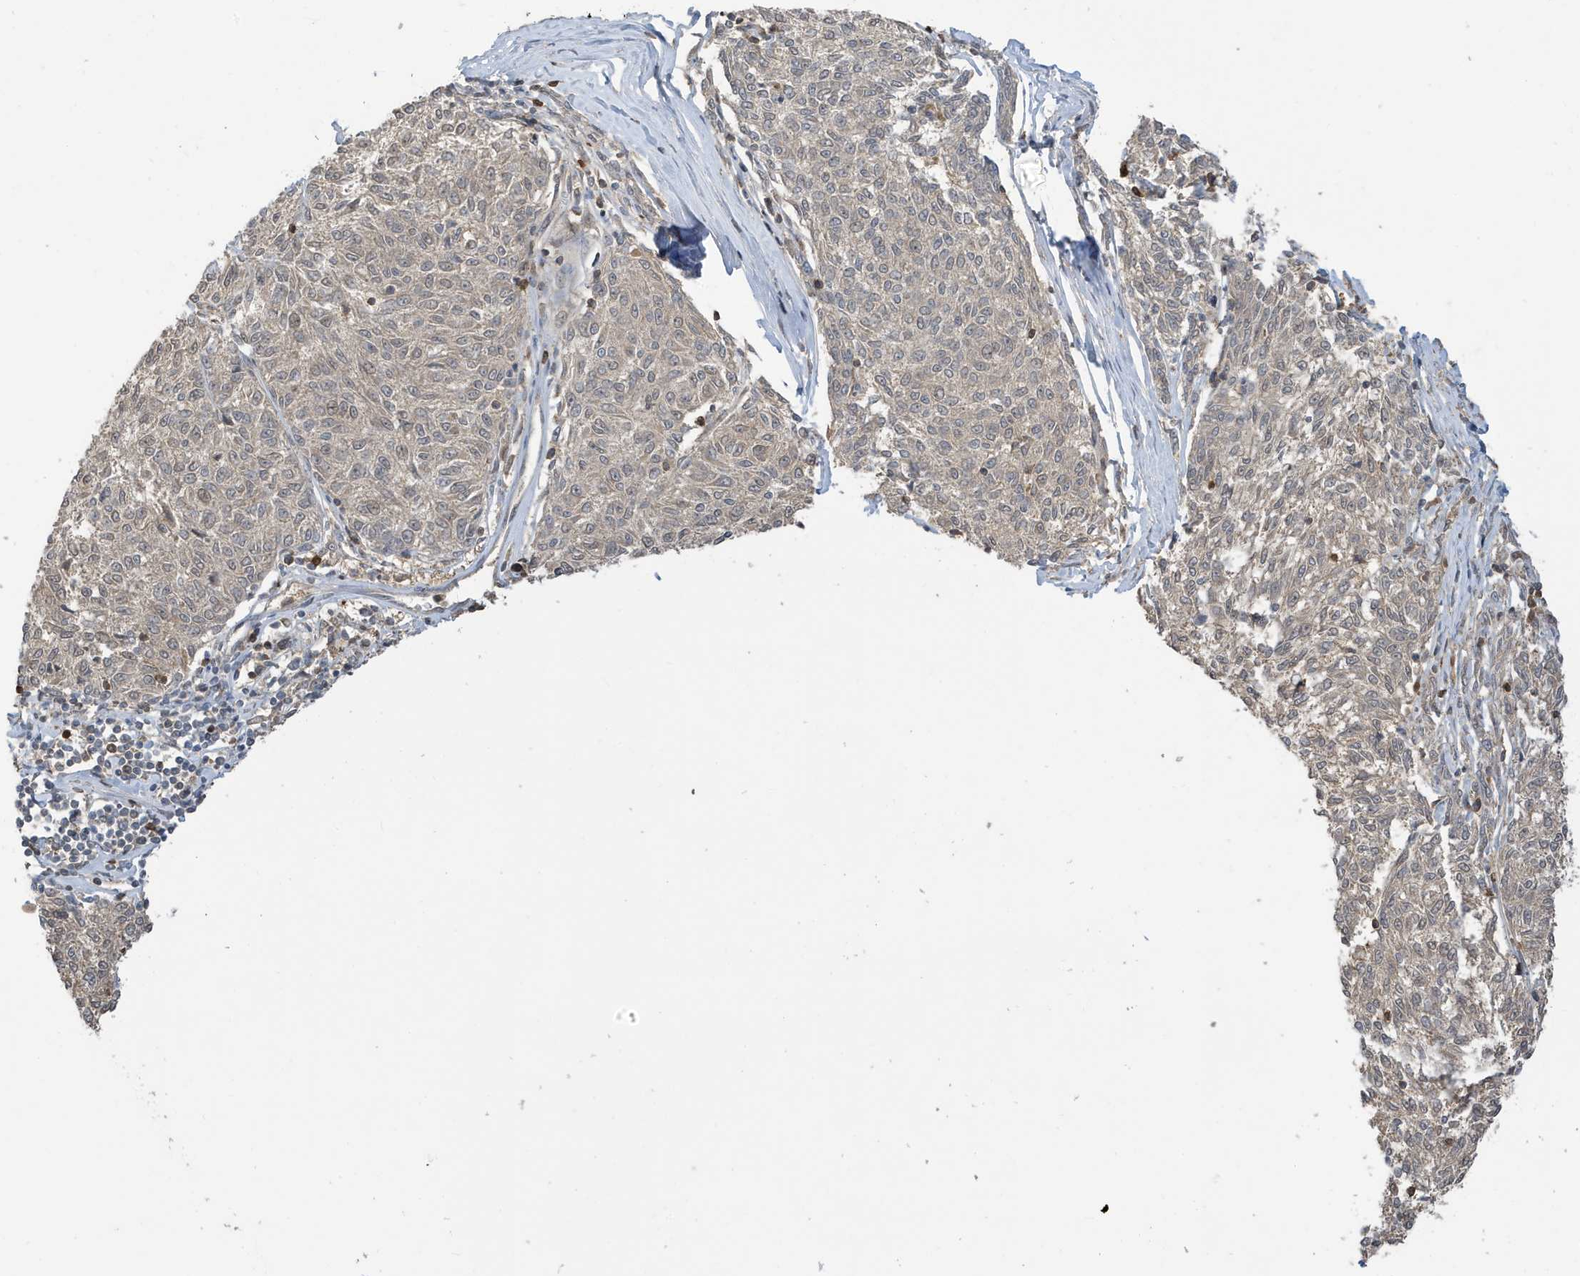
{"staining": {"intensity": "negative", "quantity": "none", "location": "none"}, "tissue": "melanoma", "cell_type": "Tumor cells", "image_type": "cancer", "snomed": [{"axis": "morphology", "description": "Malignant melanoma, NOS"}, {"axis": "topography", "description": "Skin"}], "caption": "IHC of malignant melanoma reveals no expression in tumor cells. (Stains: DAB (3,3'-diaminobenzidine) immunohistochemistry with hematoxylin counter stain, Microscopy: brightfield microscopy at high magnification).", "gene": "TAB3", "patient": {"sex": "female", "age": 72}}